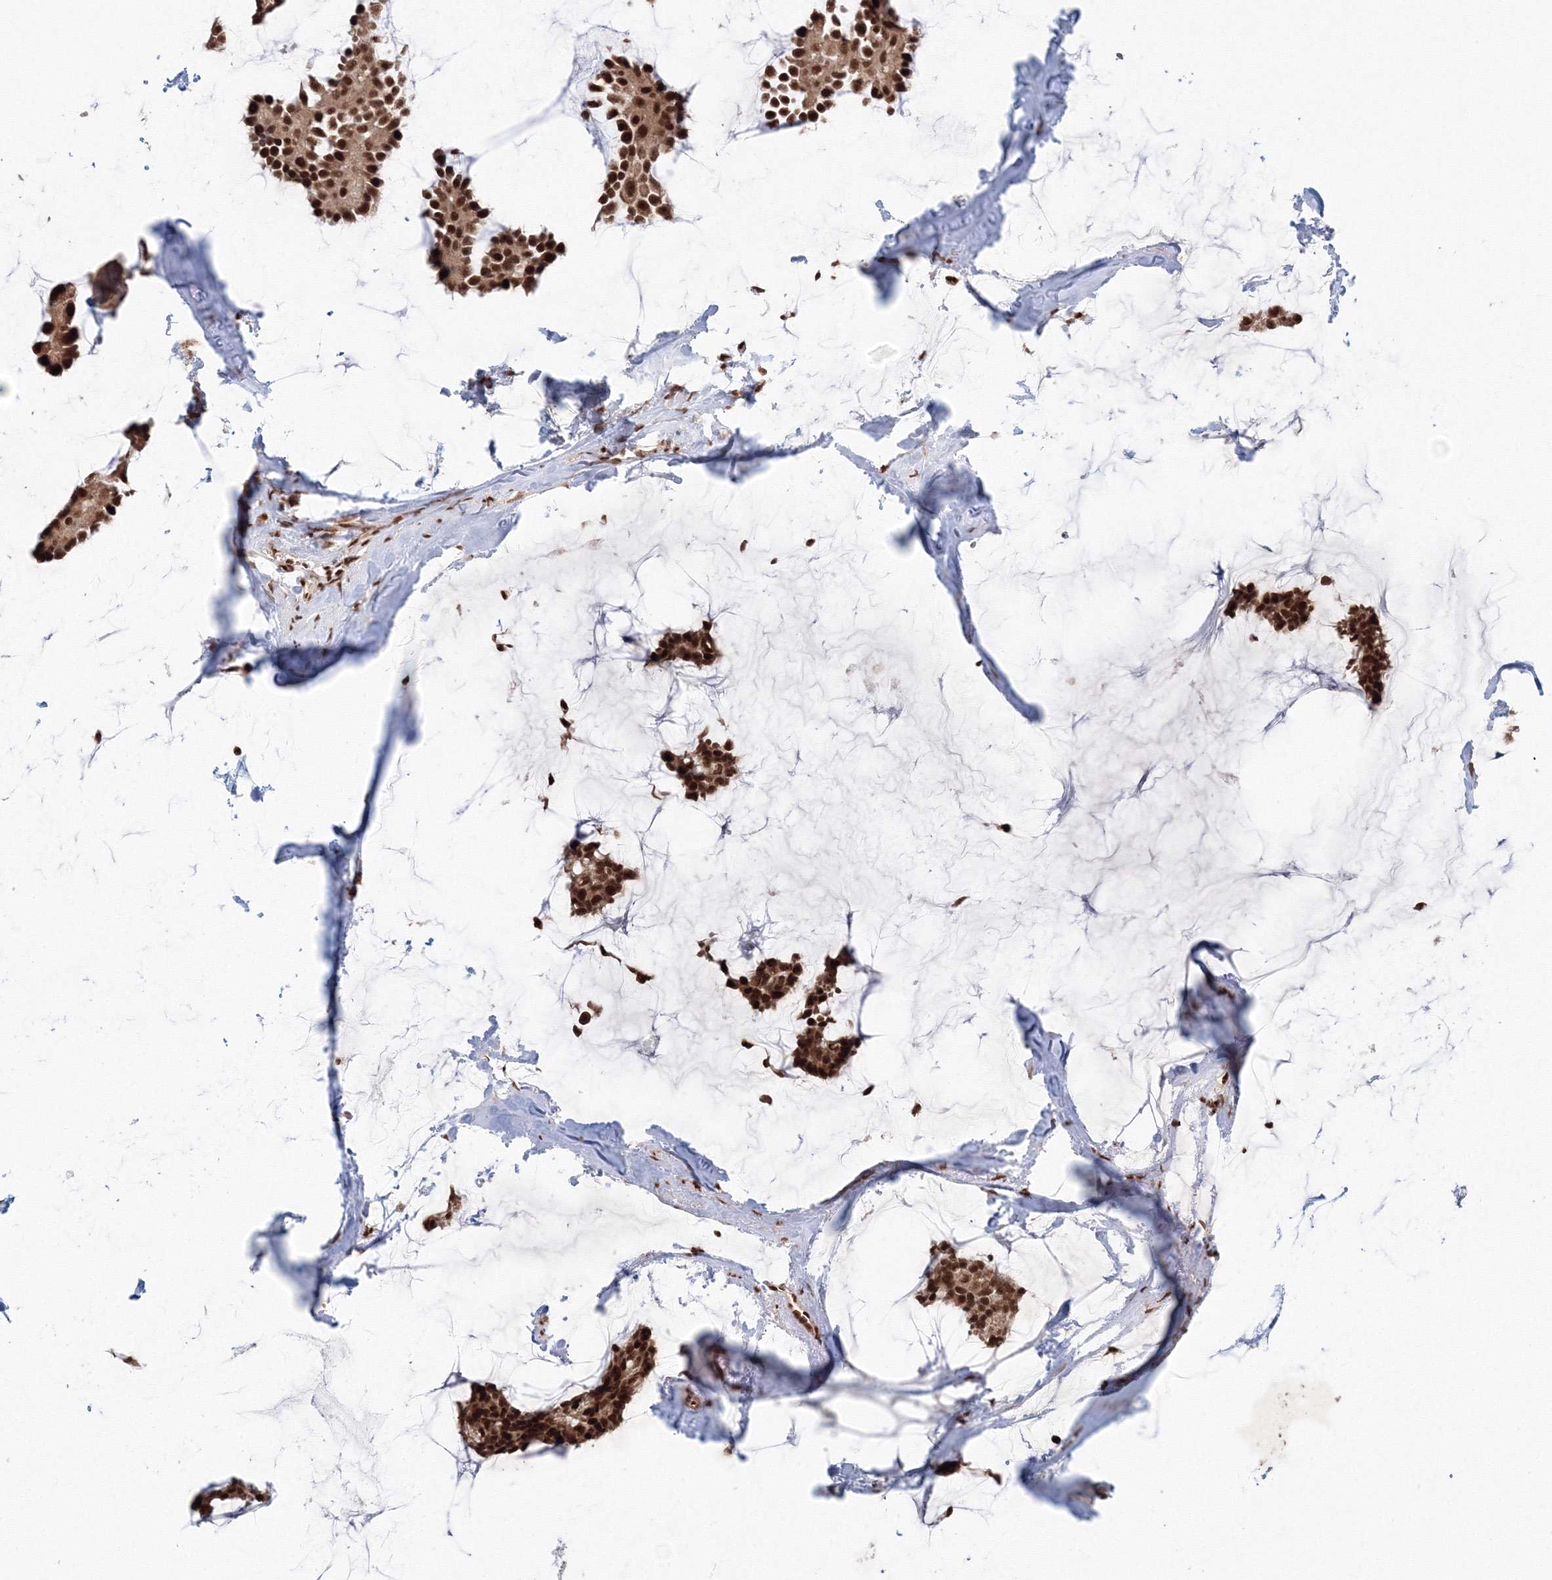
{"staining": {"intensity": "strong", "quantity": ">75%", "location": "nuclear"}, "tissue": "breast cancer", "cell_type": "Tumor cells", "image_type": "cancer", "snomed": [{"axis": "morphology", "description": "Duct carcinoma"}, {"axis": "topography", "description": "Breast"}], "caption": "Breast infiltrating ductal carcinoma tissue reveals strong nuclear staining in approximately >75% of tumor cells, visualized by immunohistochemistry.", "gene": "KIF20A", "patient": {"sex": "female", "age": 93}}